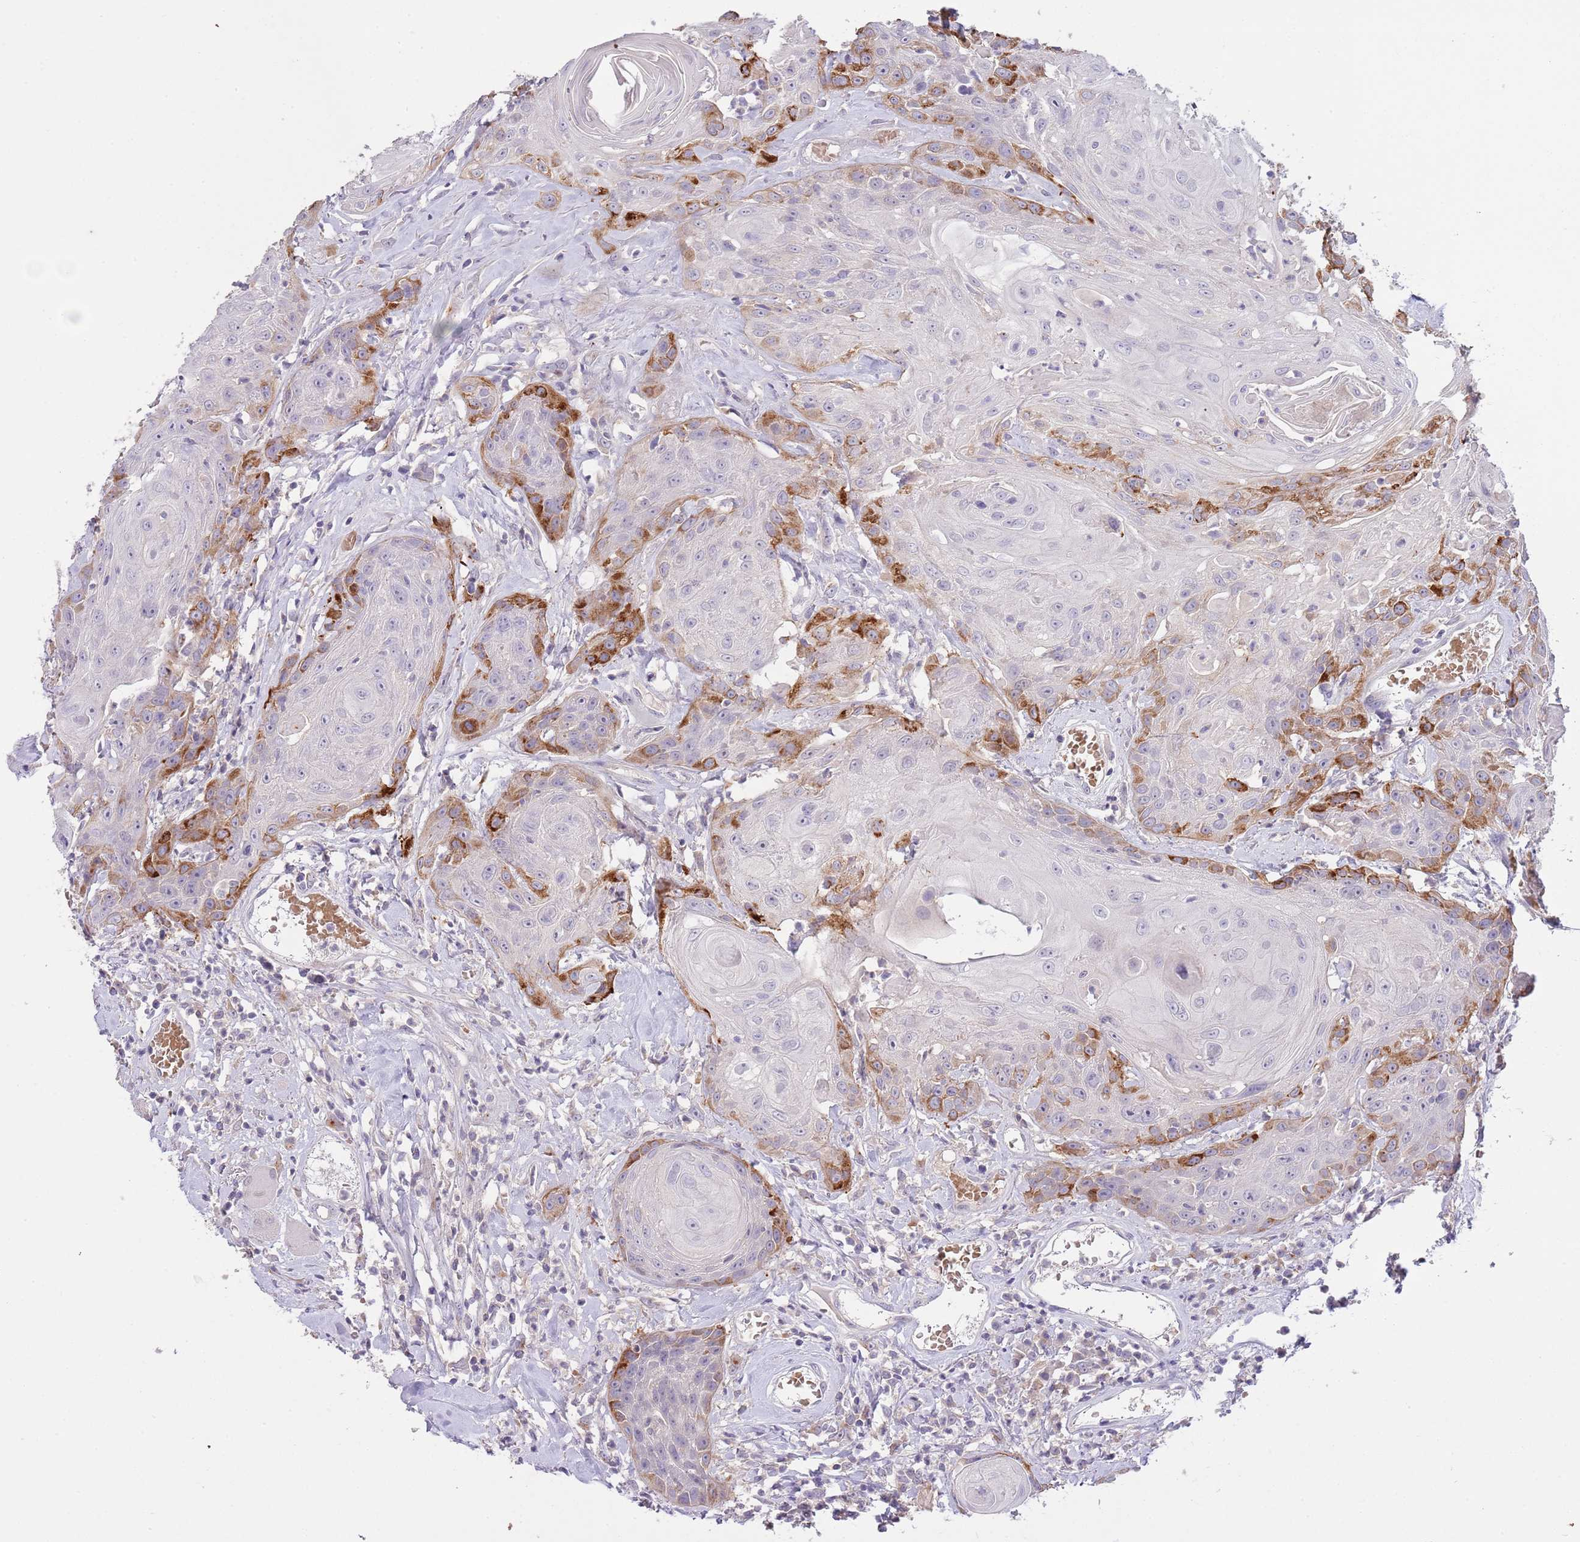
{"staining": {"intensity": "strong", "quantity": "<25%", "location": "cytoplasmic/membranous"}, "tissue": "head and neck cancer", "cell_type": "Tumor cells", "image_type": "cancer", "snomed": [{"axis": "morphology", "description": "Squamous cell carcinoma, NOS"}, {"axis": "topography", "description": "Head-Neck"}], "caption": "Immunohistochemistry (DAB) staining of head and neck cancer (squamous cell carcinoma) shows strong cytoplasmic/membranous protein staining in approximately <25% of tumor cells.", "gene": "CFAP73", "patient": {"sex": "female", "age": 59}}